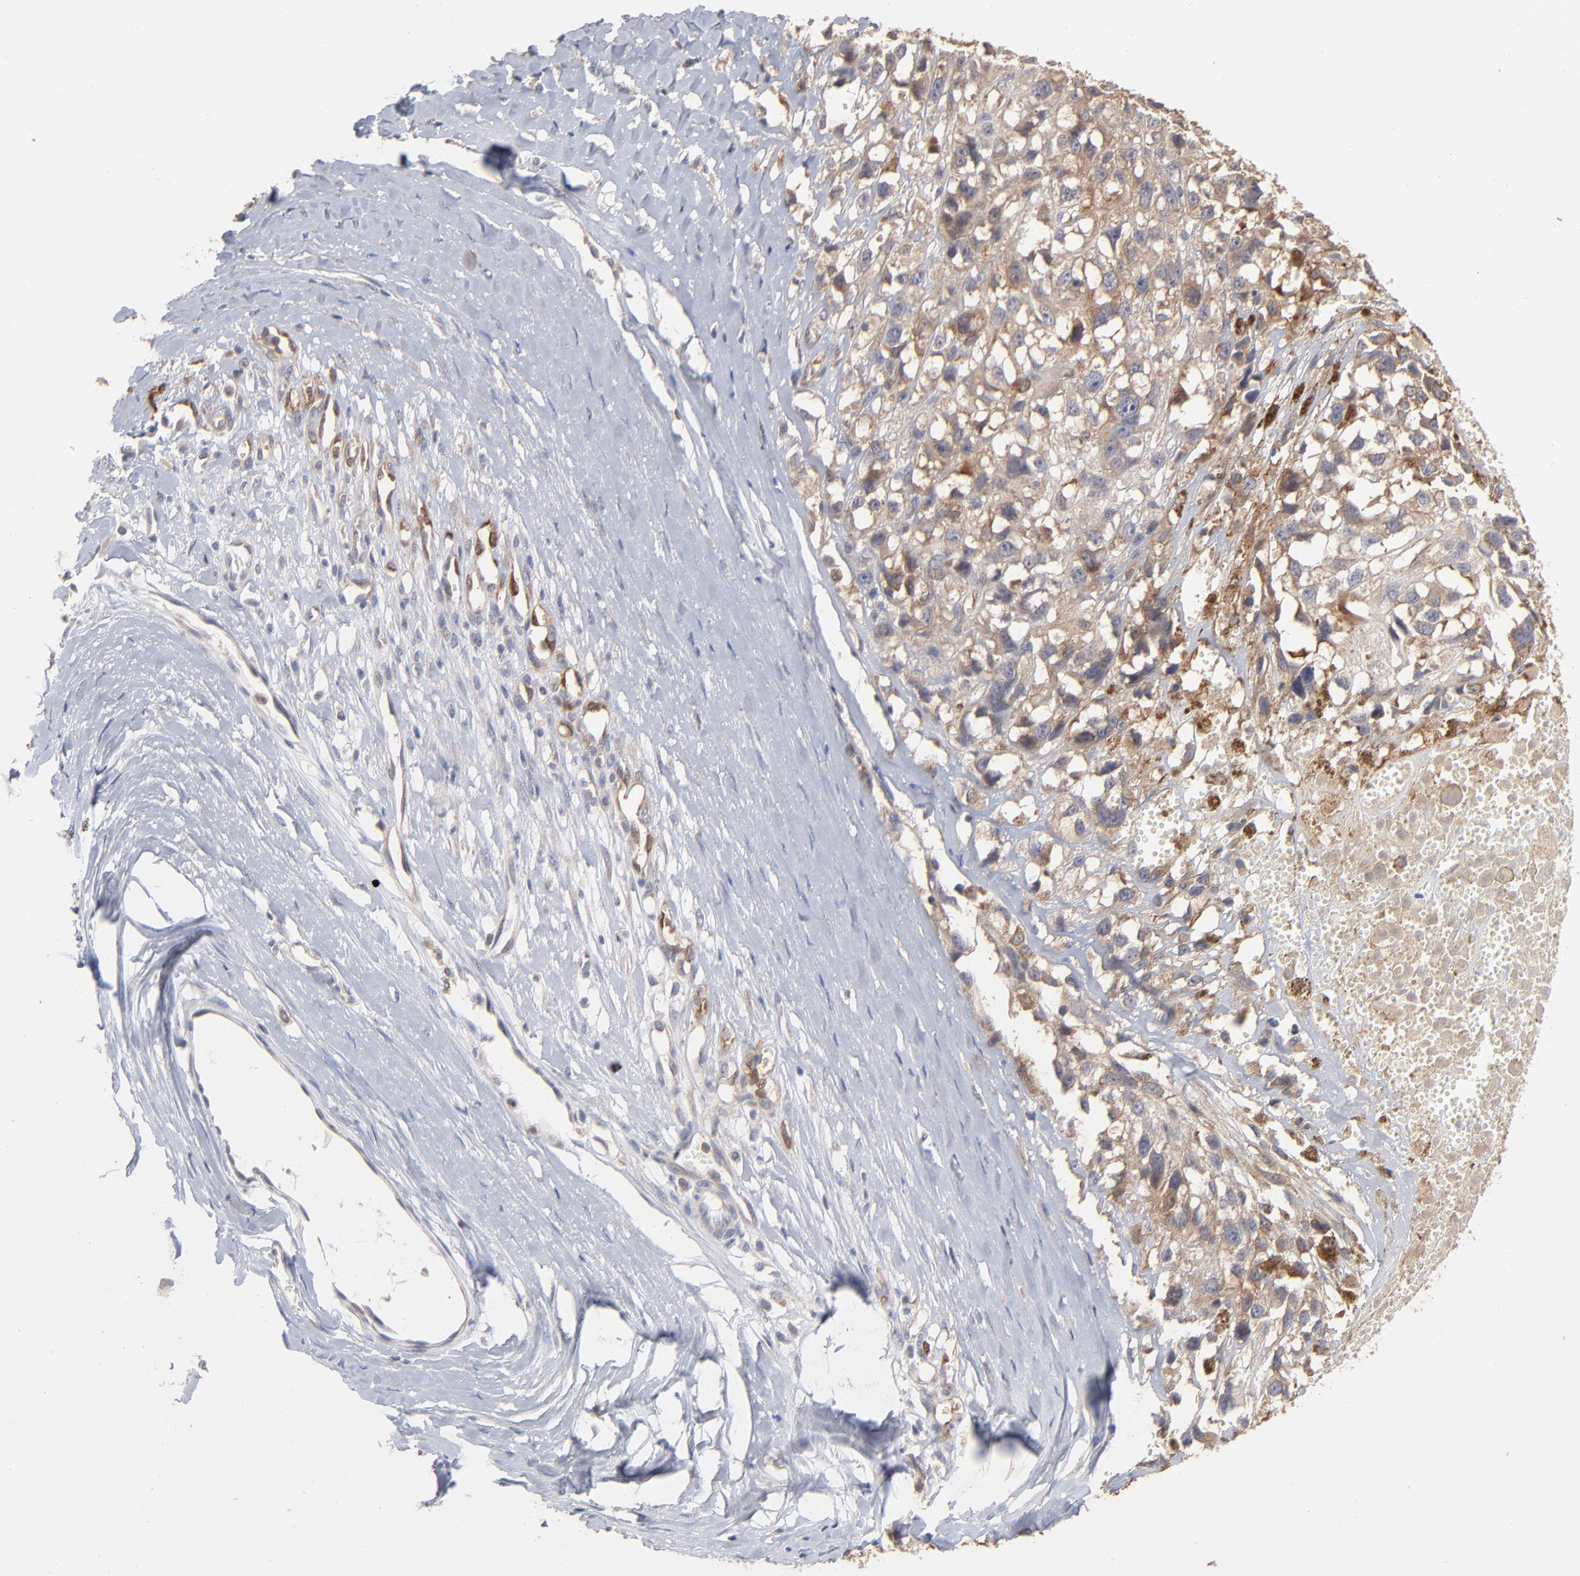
{"staining": {"intensity": "moderate", "quantity": ">75%", "location": "cytoplasmic/membranous"}, "tissue": "melanoma", "cell_type": "Tumor cells", "image_type": "cancer", "snomed": [{"axis": "morphology", "description": "Malignant melanoma, Metastatic site"}, {"axis": "topography", "description": "Lymph node"}], "caption": "Immunohistochemical staining of human melanoma shows medium levels of moderate cytoplasmic/membranous expression in about >75% of tumor cells.", "gene": "IVNS1ABP", "patient": {"sex": "male", "age": 59}}